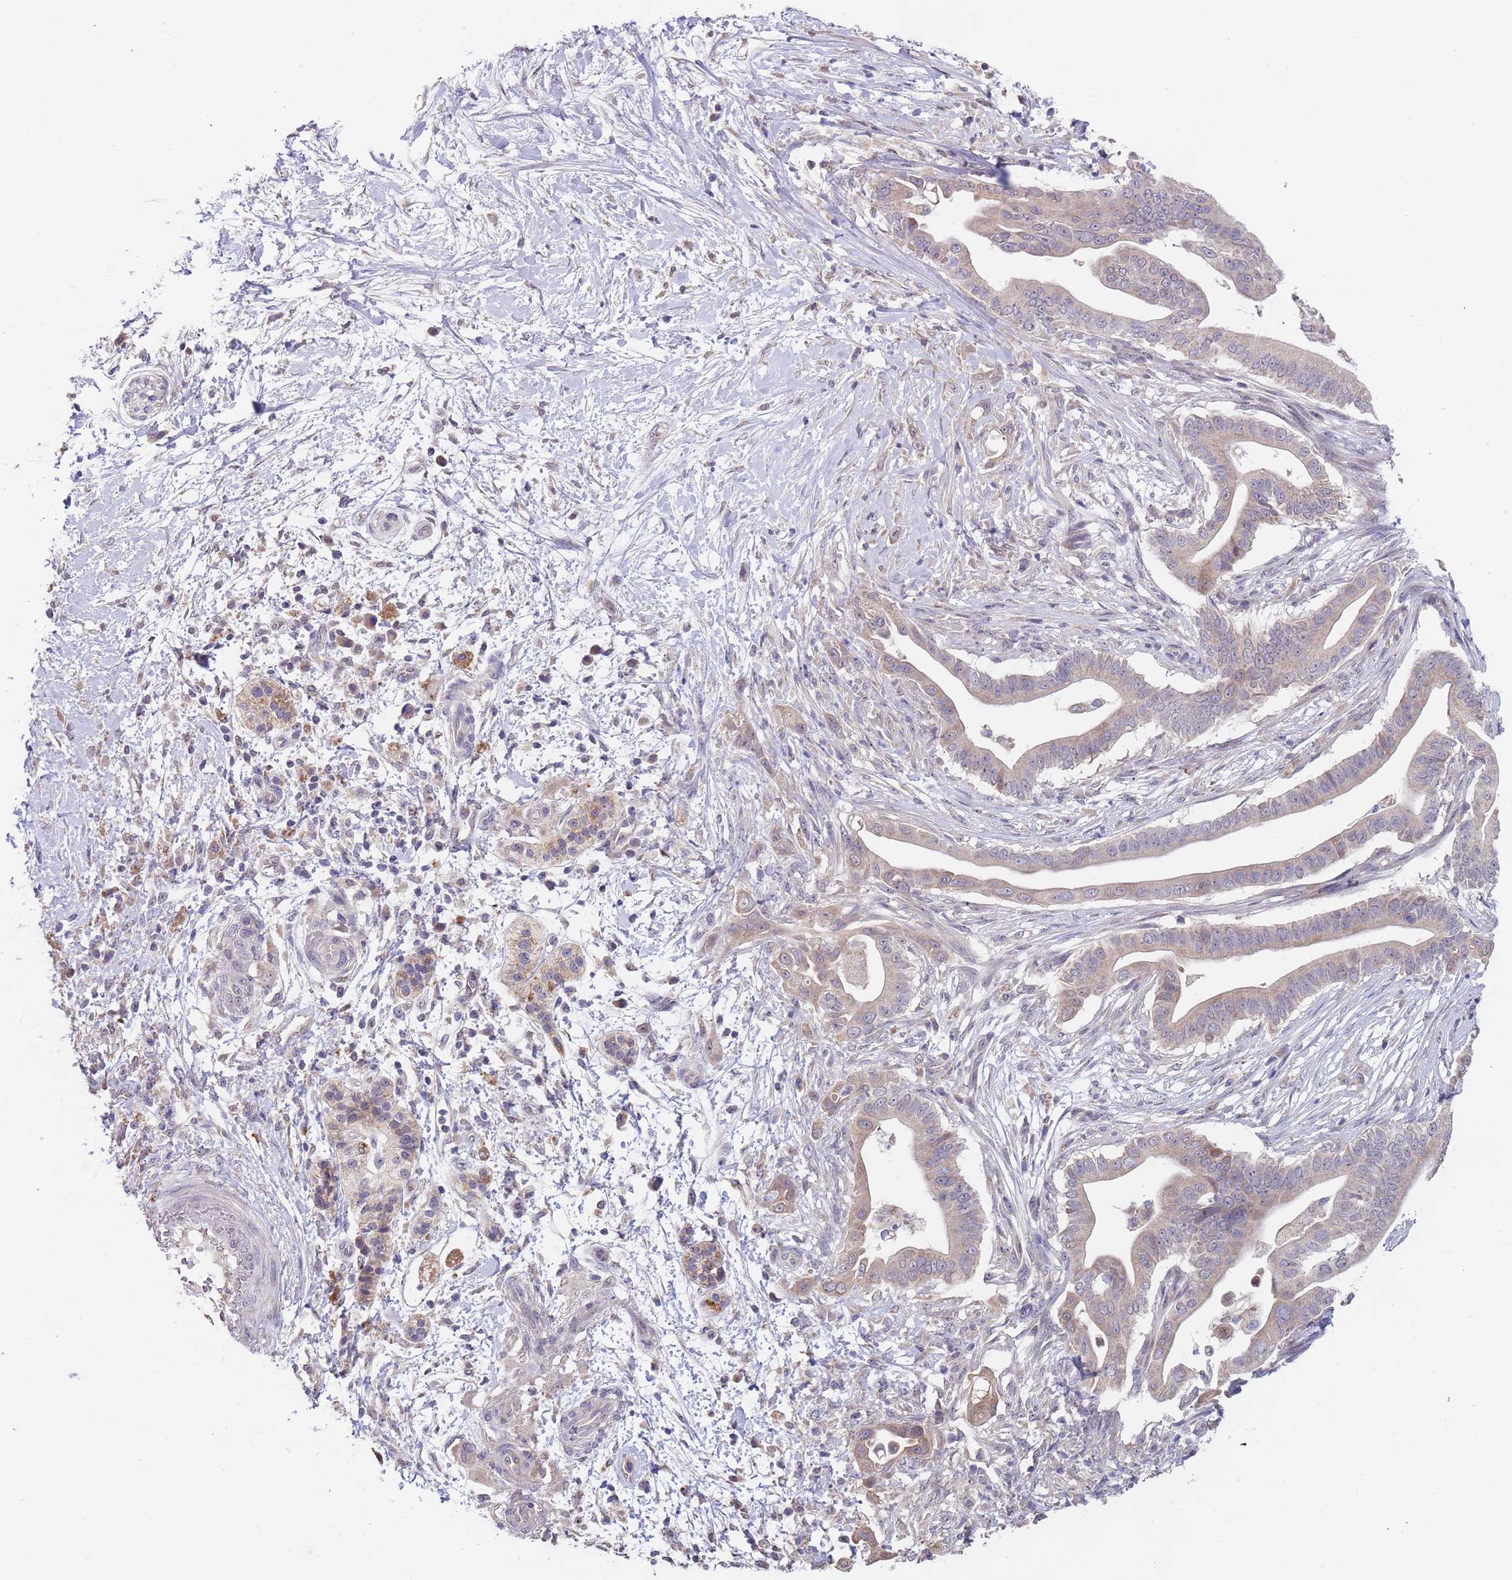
{"staining": {"intensity": "weak", "quantity": "25%-75%", "location": "cytoplasmic/membranous"}, "tissue": "pancreatic cancer", "cell_type": "Tumor cells", "image_type": "cancer", "snomed": [{"axis": "morphology", "description": "Adenocarcinoma, NOS"}, {"axis": "topography", "description": "Pancreas"}], "caption": "The micrograph exhibits a brown stain indicating the presence of a protein in the cytoplasmic/membranous of tumor cells in pancreatic cancer (adenocarcinoma).", "gene": "TMEM64", "patient": {"sex": "male", "age": 68}}